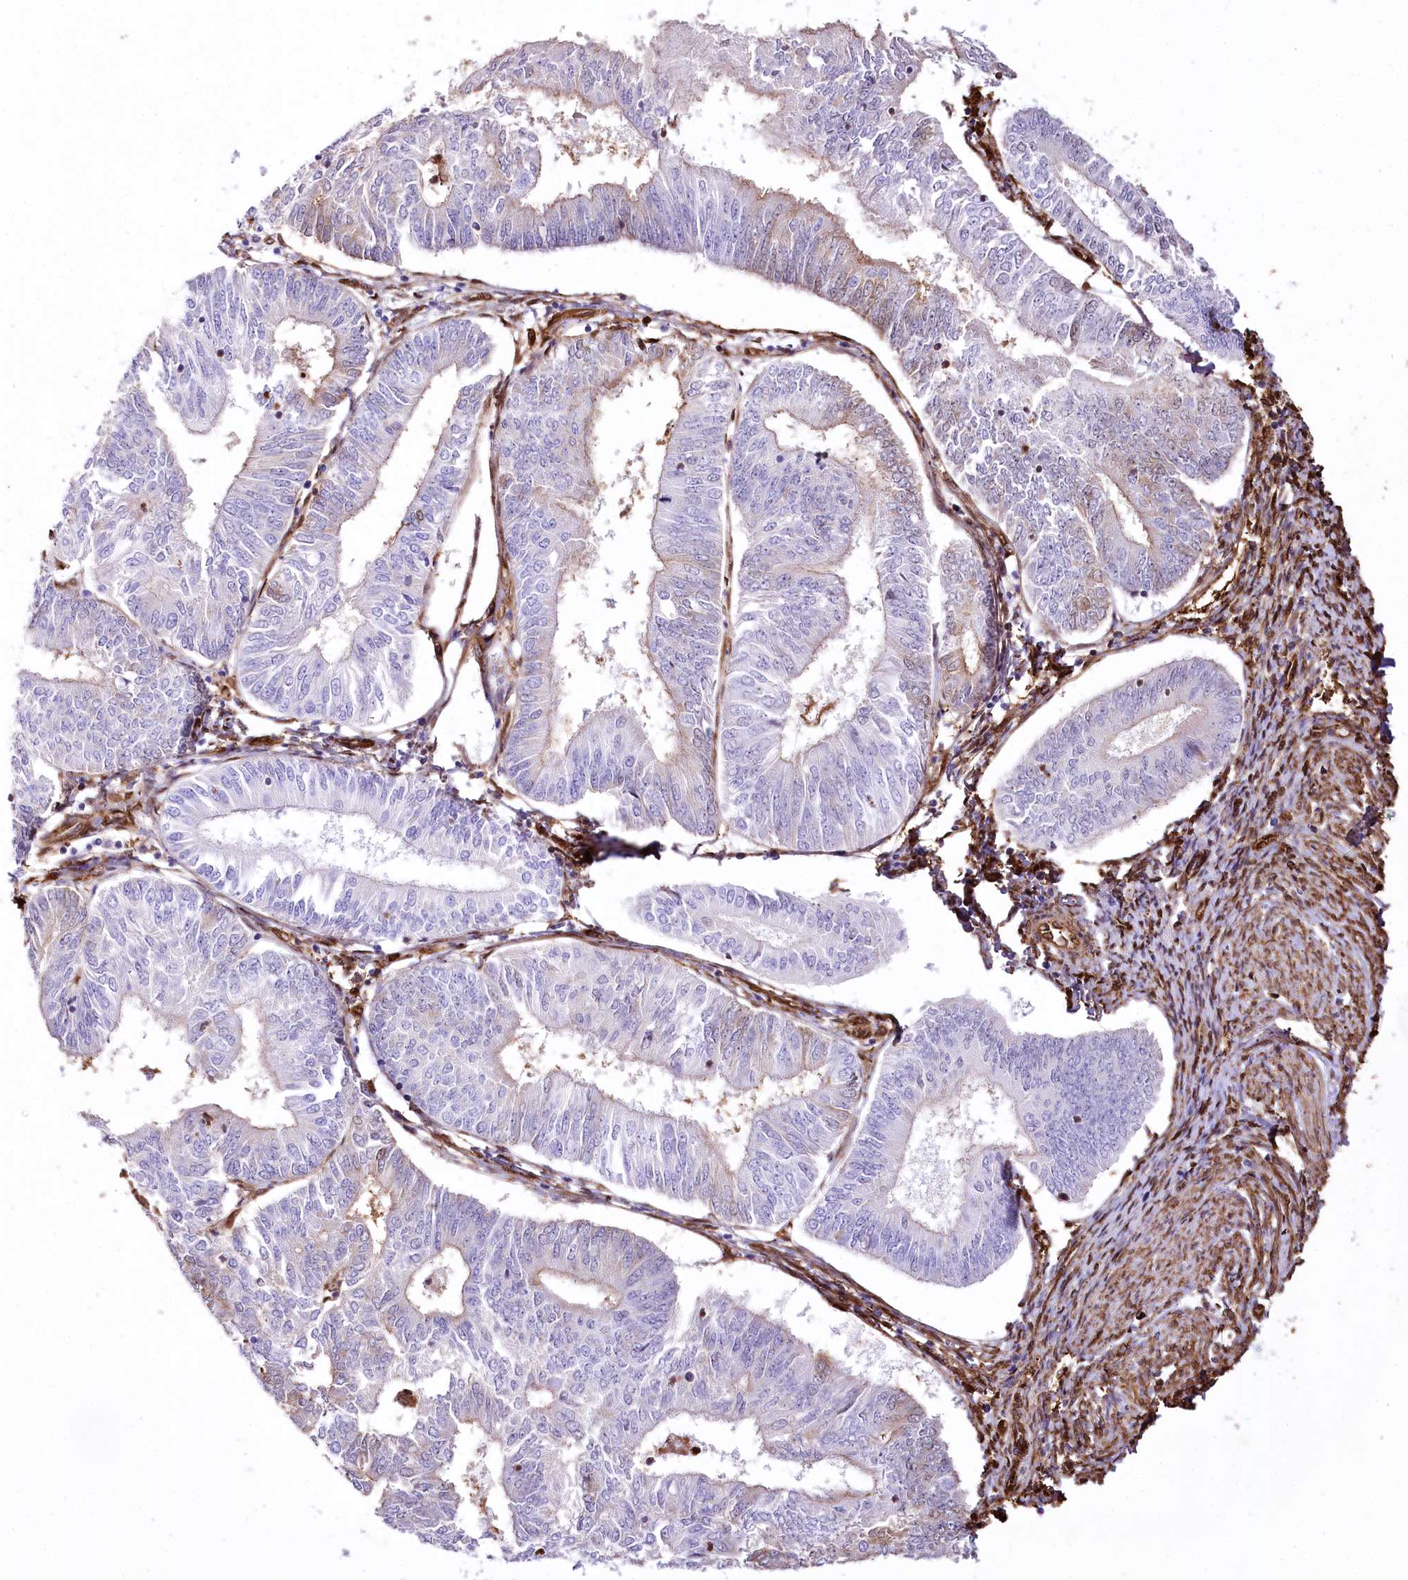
{"staining": {"intensity": "moderate", "quantity": "<25%", "location": "cytoplasmic/membranous"}, "tissue": "endometrial cancer", "cell_type": "Tumor cells", "image_type": "cancer", "snomed": [{"axis": "morphology", "description": "Adenocarcinoma, NOS"}, {"axis": "topography", "description": "Endometrium"}], "caption": "Endometrial adenocarcinoma stained for a protein displays moderate cytoplasmic/membranous positivity in tumor cells.", "gene": "PTMS", "patient": {"sex": "female", "age": 58}}